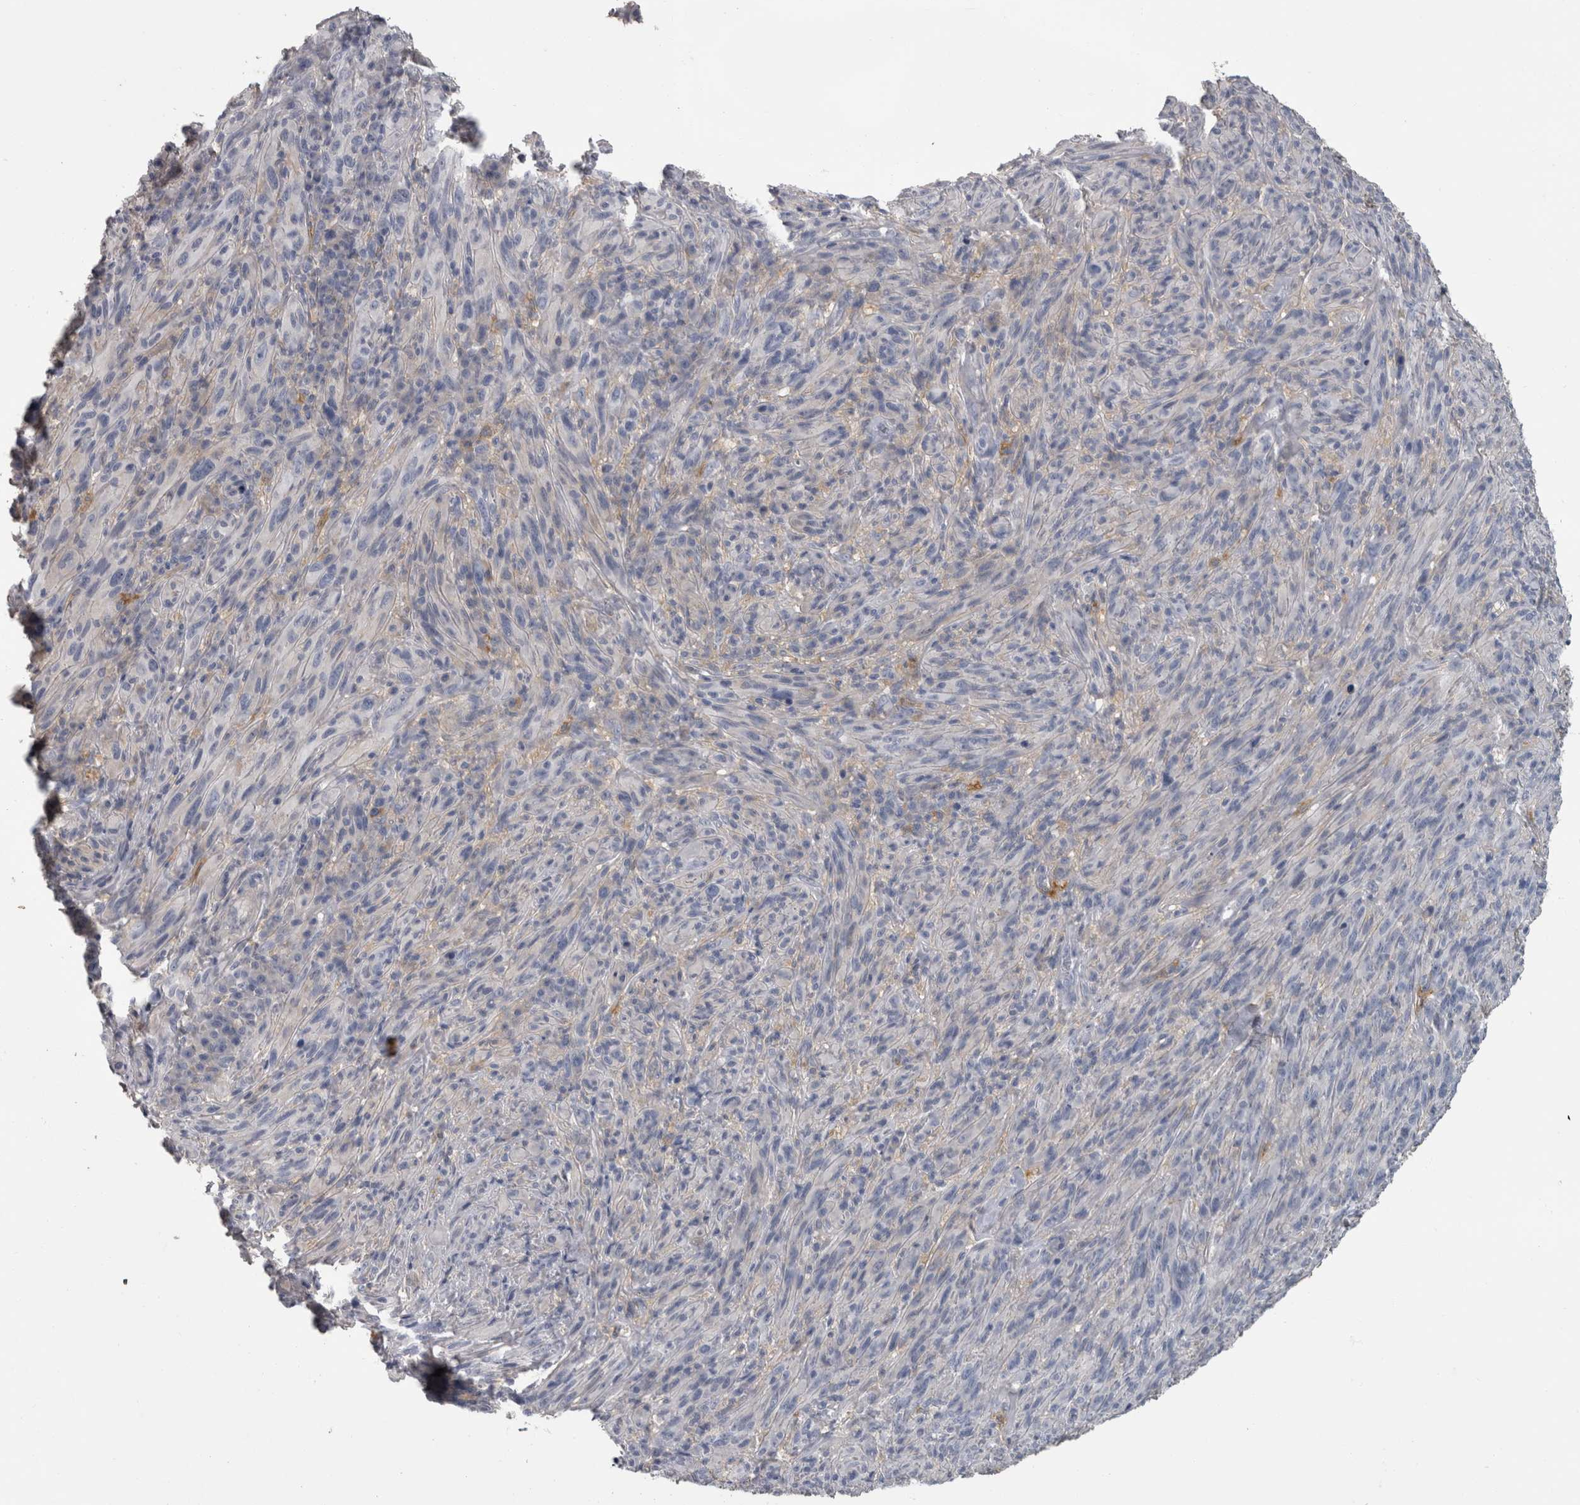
{"staining": {"intensity": "negative", "quantity": "none", "location": "none"}, "tissue": "melanoma", "cell_type": "Tumor cells", "image_type": "cancer", "snomed": [{"axis": "morphology", "description": "Malignant melanoma, NOS"}, {"axis": "topography", "description": "Skin of head"}], "caption": "Tumor cells are negative for brown protein staining in malignant melanoma.", "gene": "EFEMP2", "patient": {"sex": "male", "age": 96}}